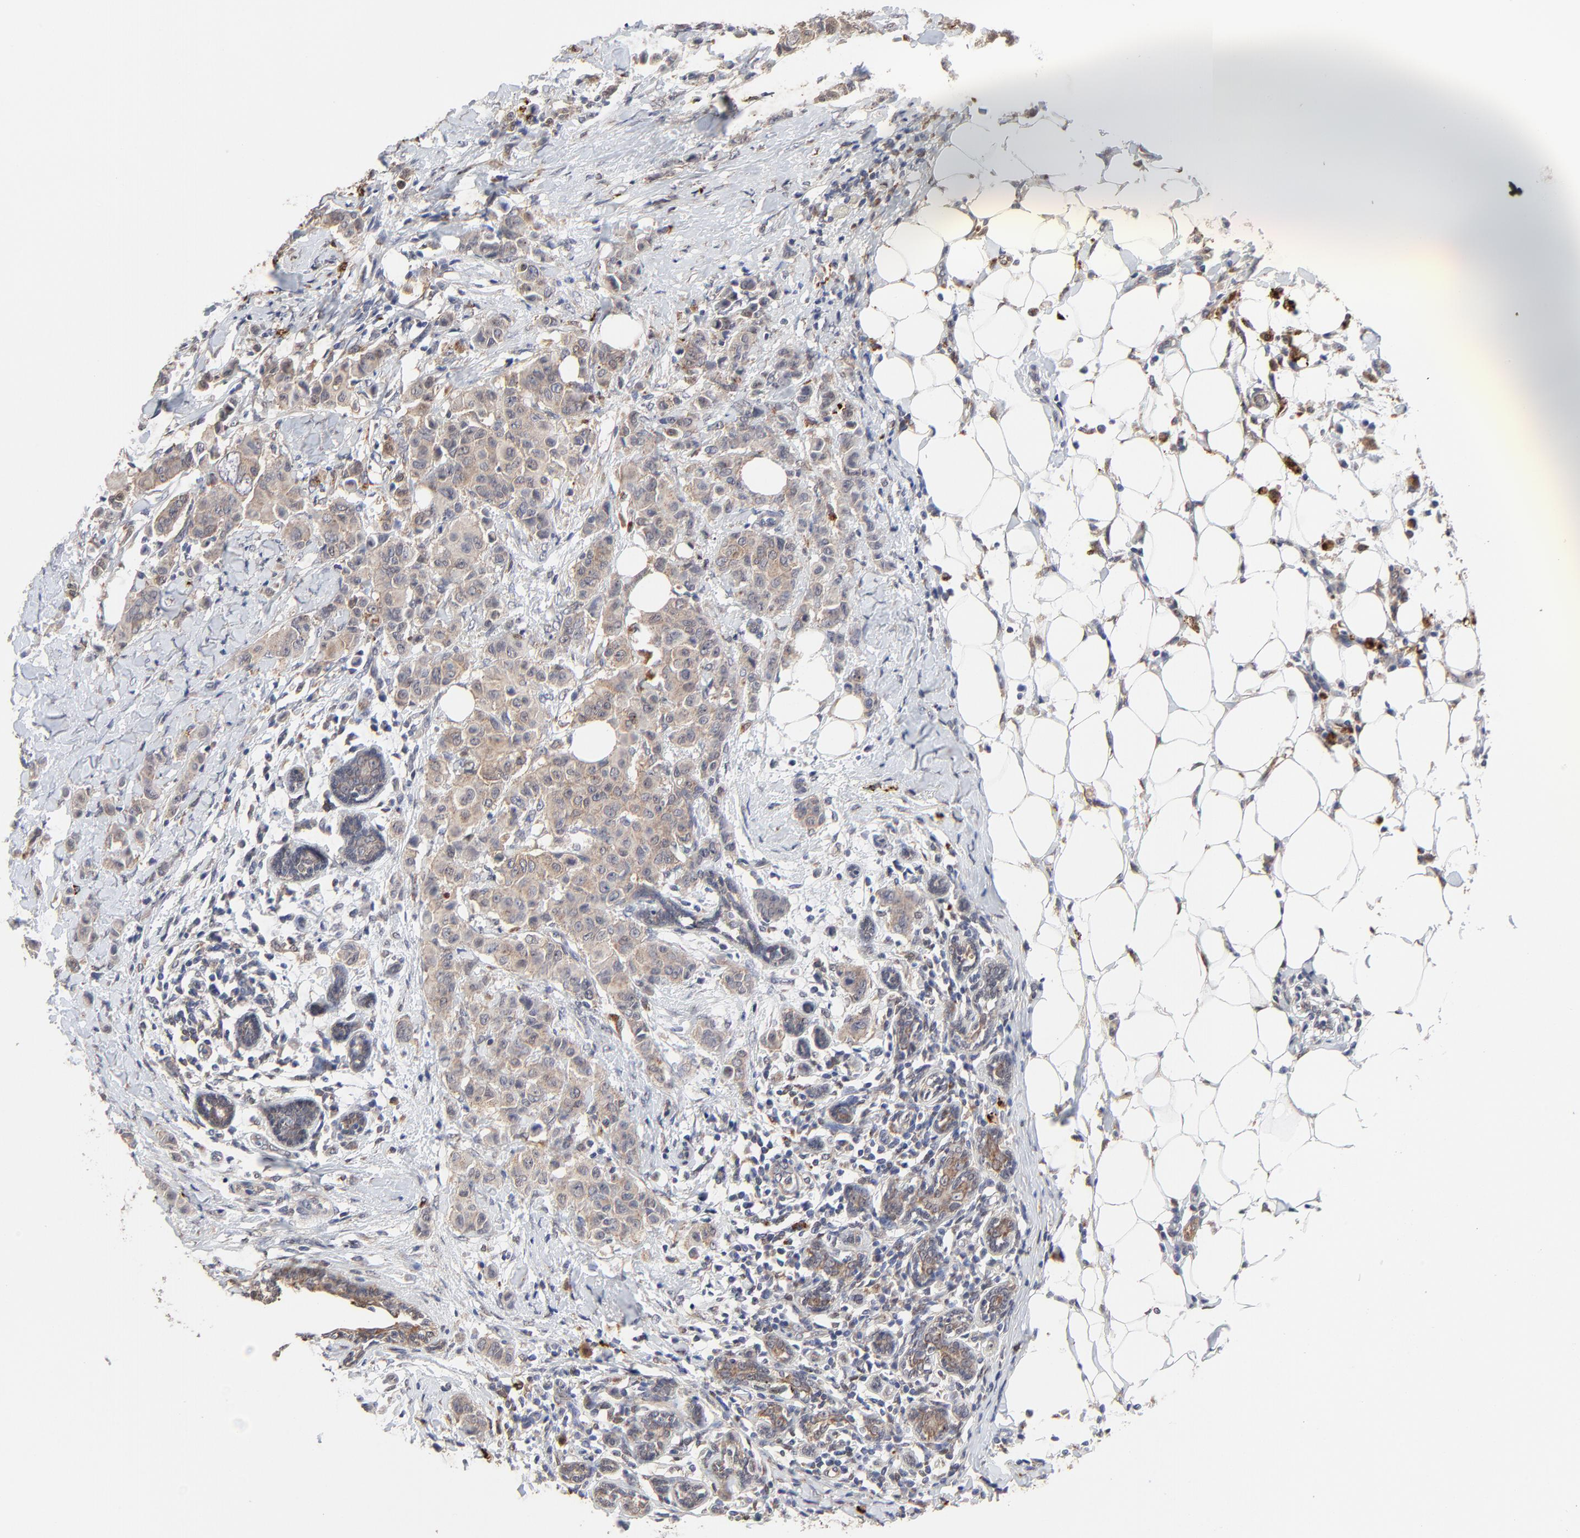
{"staining": {"intensity": "weak", "quantity": ">75%", "location": "cytoplasmic/membranous"}, "tissue": "breast cancer", "cell_type": "Tumor cells", "image_type": "cancer", "snomed": [{"axis": "morphology", "description": "Duct carcinoma"}, {"axis": "topography", "description": "Breast"}], "caption": "Tumor cells demonstrate low levels of weak cytoplasmic/membranous positivity in about >75% of cells in breast infiltrating ductal carcinoma.", "gene": "LGALS3", "patient": {"sex": "female", "age": 40}}